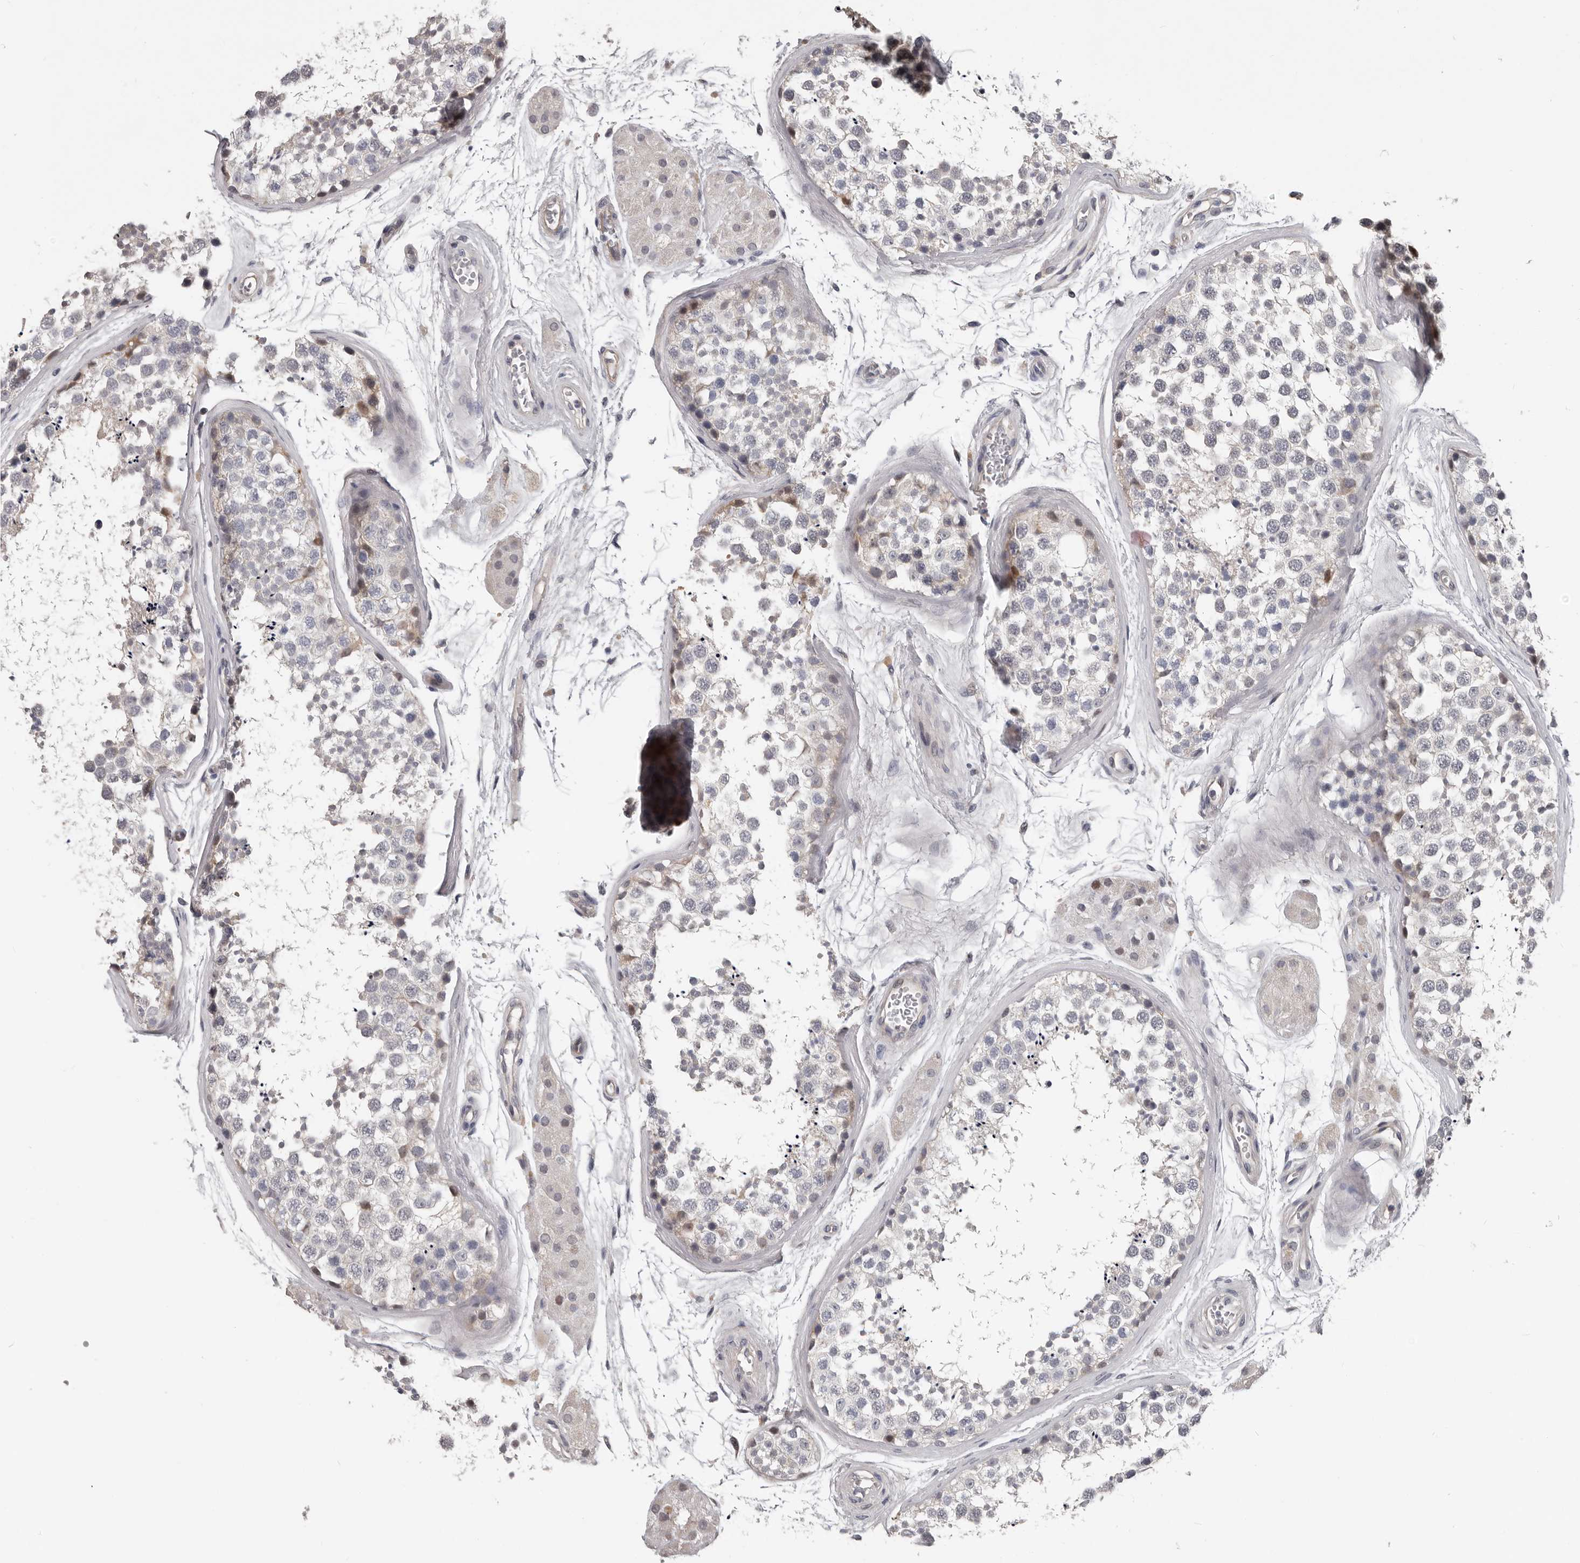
{"staining": {"intensity": "negative", "quantity": "none", "location": "none"}, "tissue": "testis", "cell_type": "Cells in seminiferous ducts", "image_type": "normal", "snomed": [{"axis": "morphology", "description": "Normal tissue, NOS"}, {"axis": "topography", "description": "Testis"}], "caption": "Immunohistochemical staining of unremarkable testis exhibits no significant expression in cells in seminiferous ducts.", "gene": "RNF217", "patient": {"sex": "male", "age": 56}}